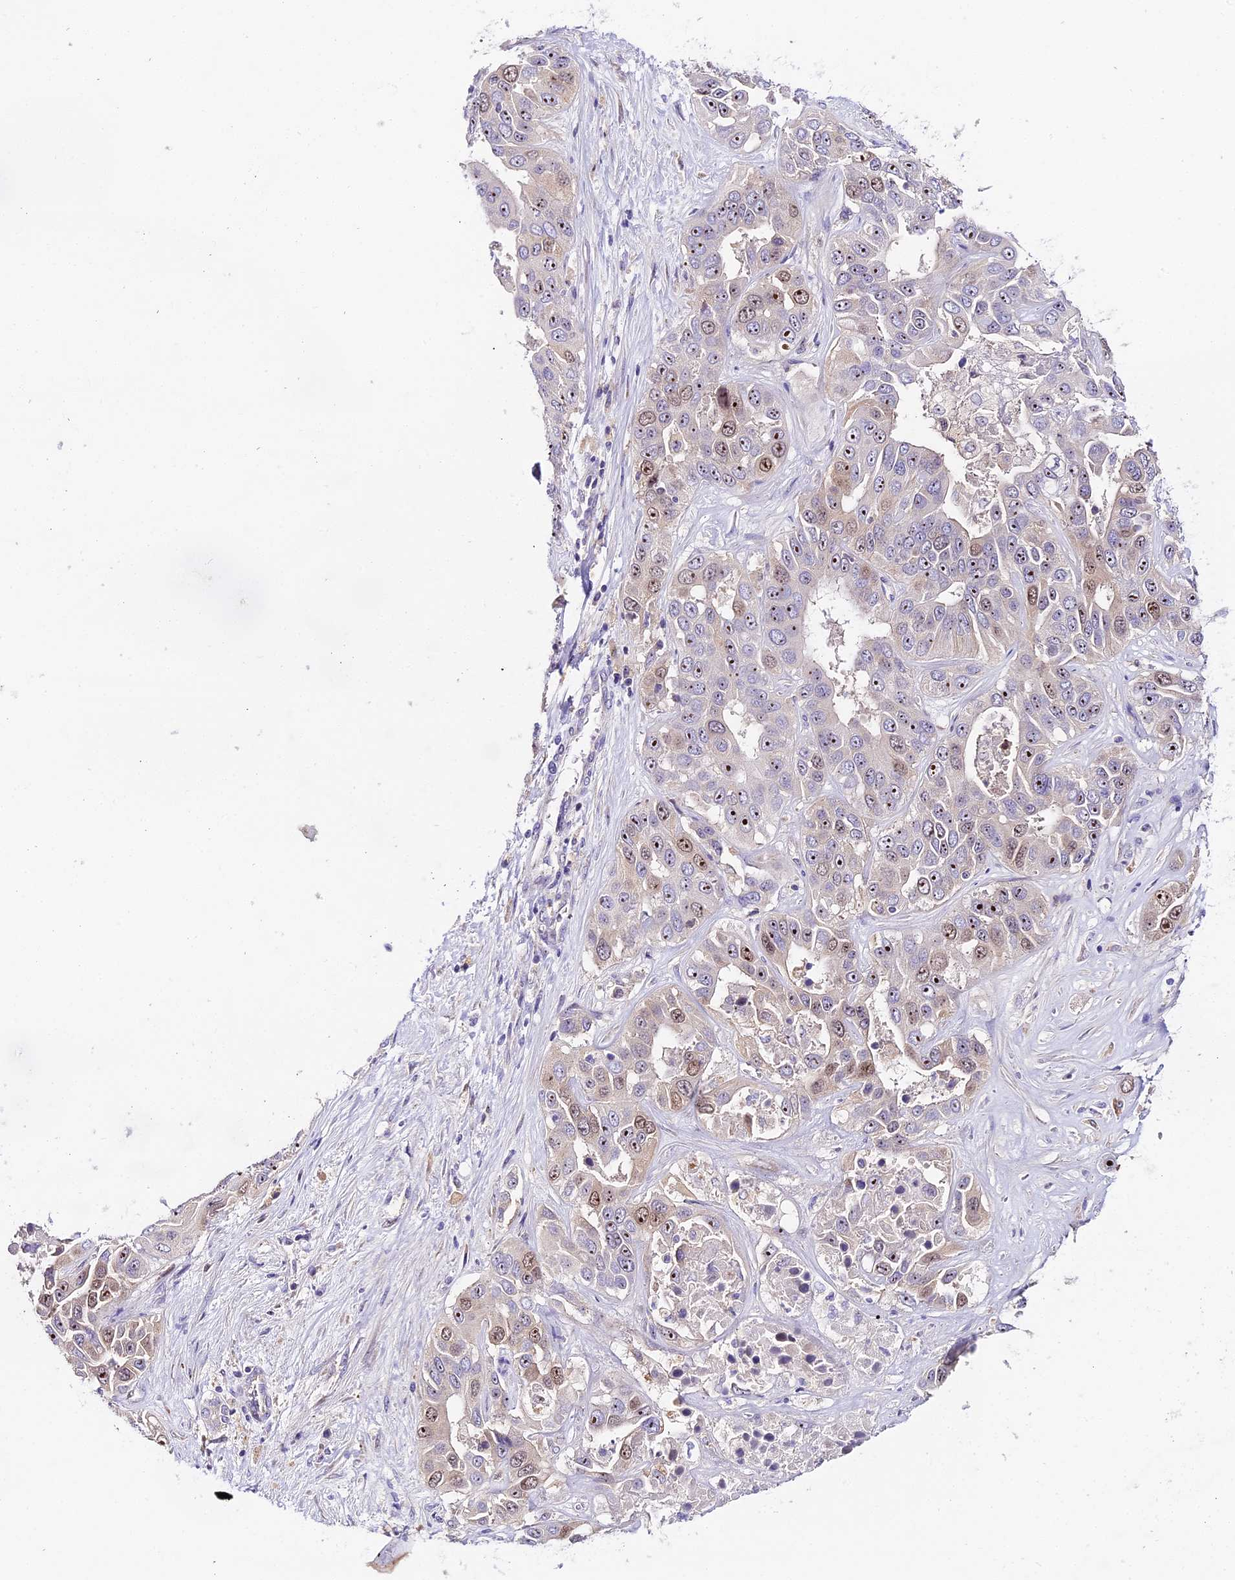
{"staining": {"intensity": "strong", "quantity": ">75%", "location": "nuclear"}, "tissue": "liver cancer", "cell_type": "Tumor cells", "image_type": "cancer", "snomed": [{"axis": "morphology", "description": "Cholangiocarcinoma"}, {"axis": "topography", "description": "Liver"}], "caption": "Tumor cells exhibit strong nuclear expression in approximately >75% of cells in liver cancer.", "gene": "RAD51", "patient": {"sex": "female", "age": 52}}